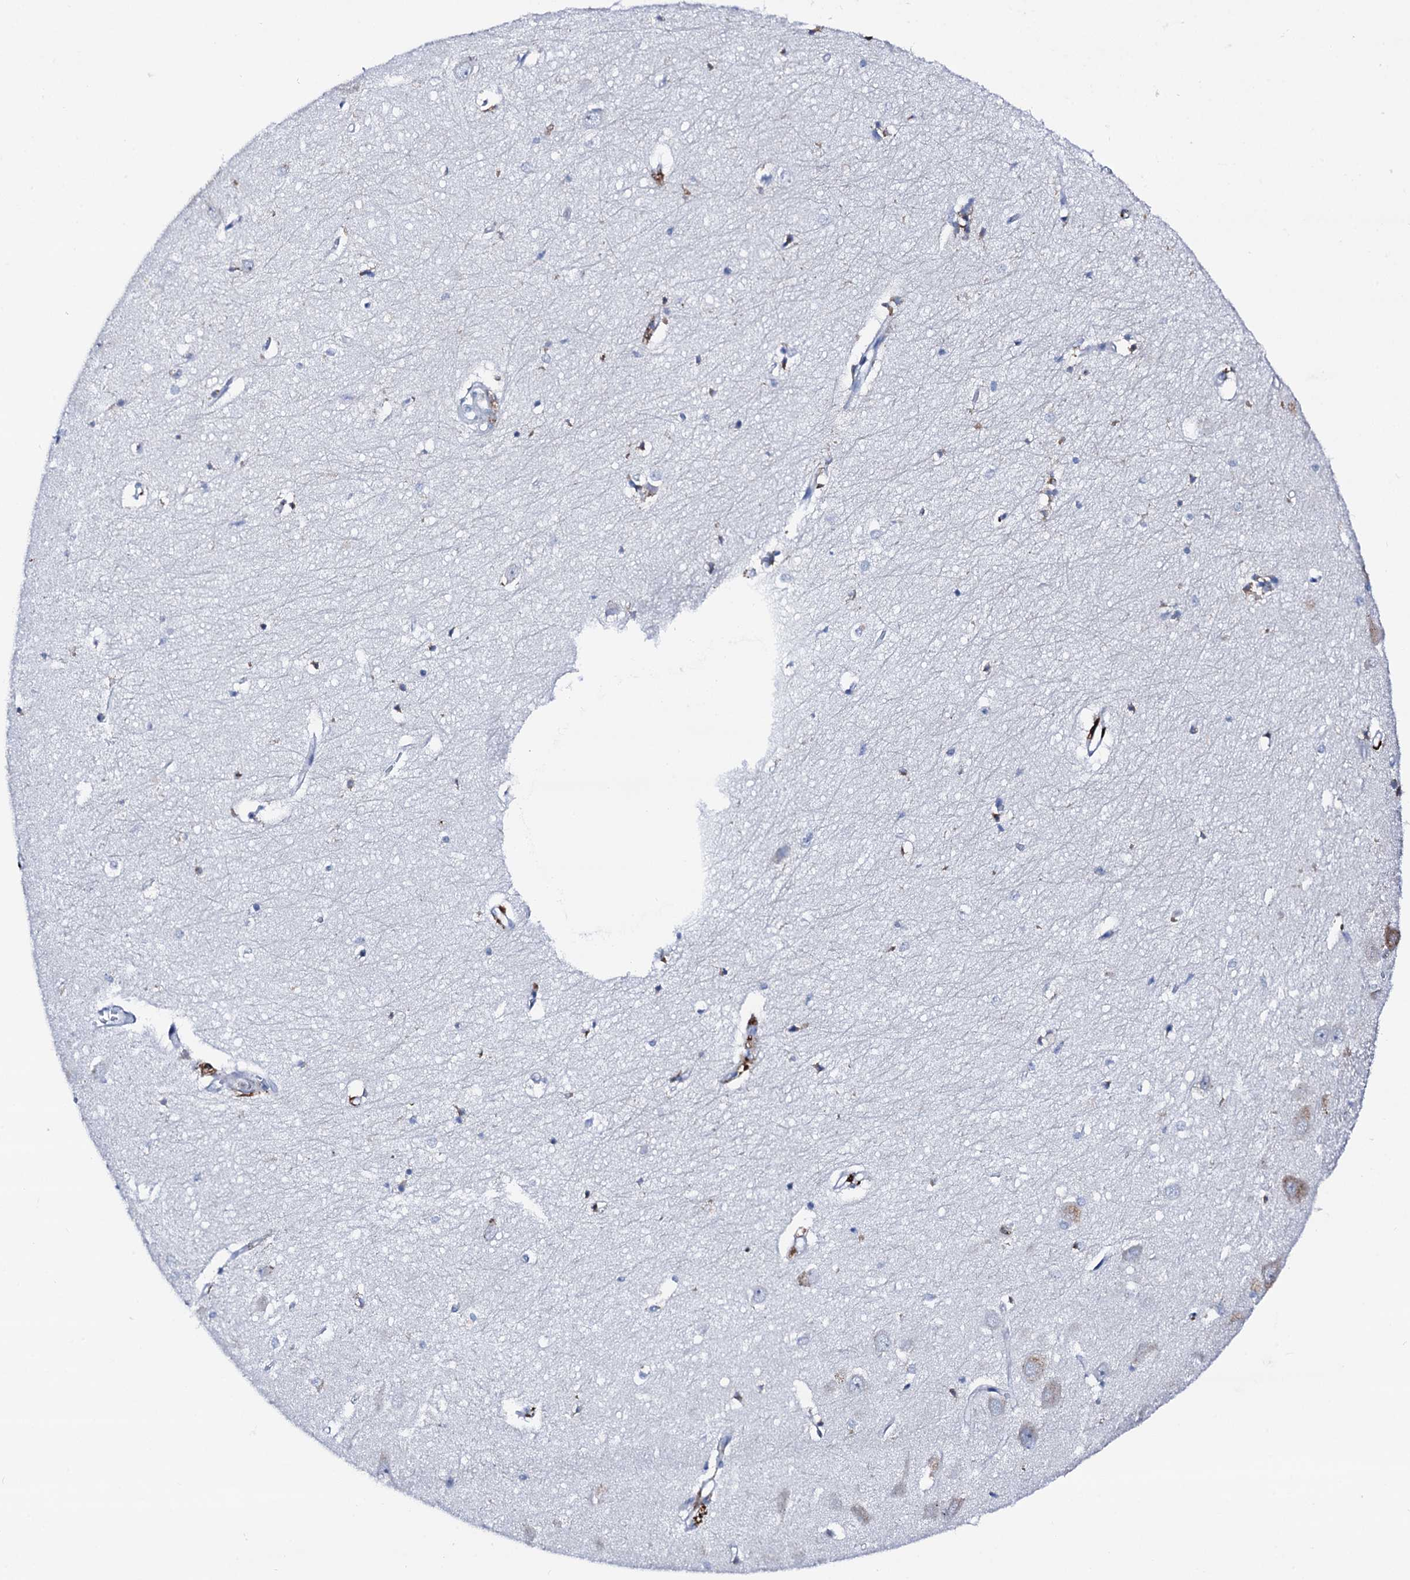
{"staining": {"intensity": "negative", "quantity": "none", "location": "none"}, "tissue": "hippocampus", "cell_type": "Glial cells", "image_type": "normal", "snomed": [{"axis": "morphology", "description": "Normal tissue, NOS"}, {"axis": "topography", "description": "Hippocampus"}], "caption": "Histopathology image shows no significant protein positivity in glial cells of unremarkable hippocampus. (DAB (3,3'-diaminobenzidine) IHC with hematoxylin counter stain).", "gene": "TRAFD1", "patient": {"sex": "female", "age": 64}}